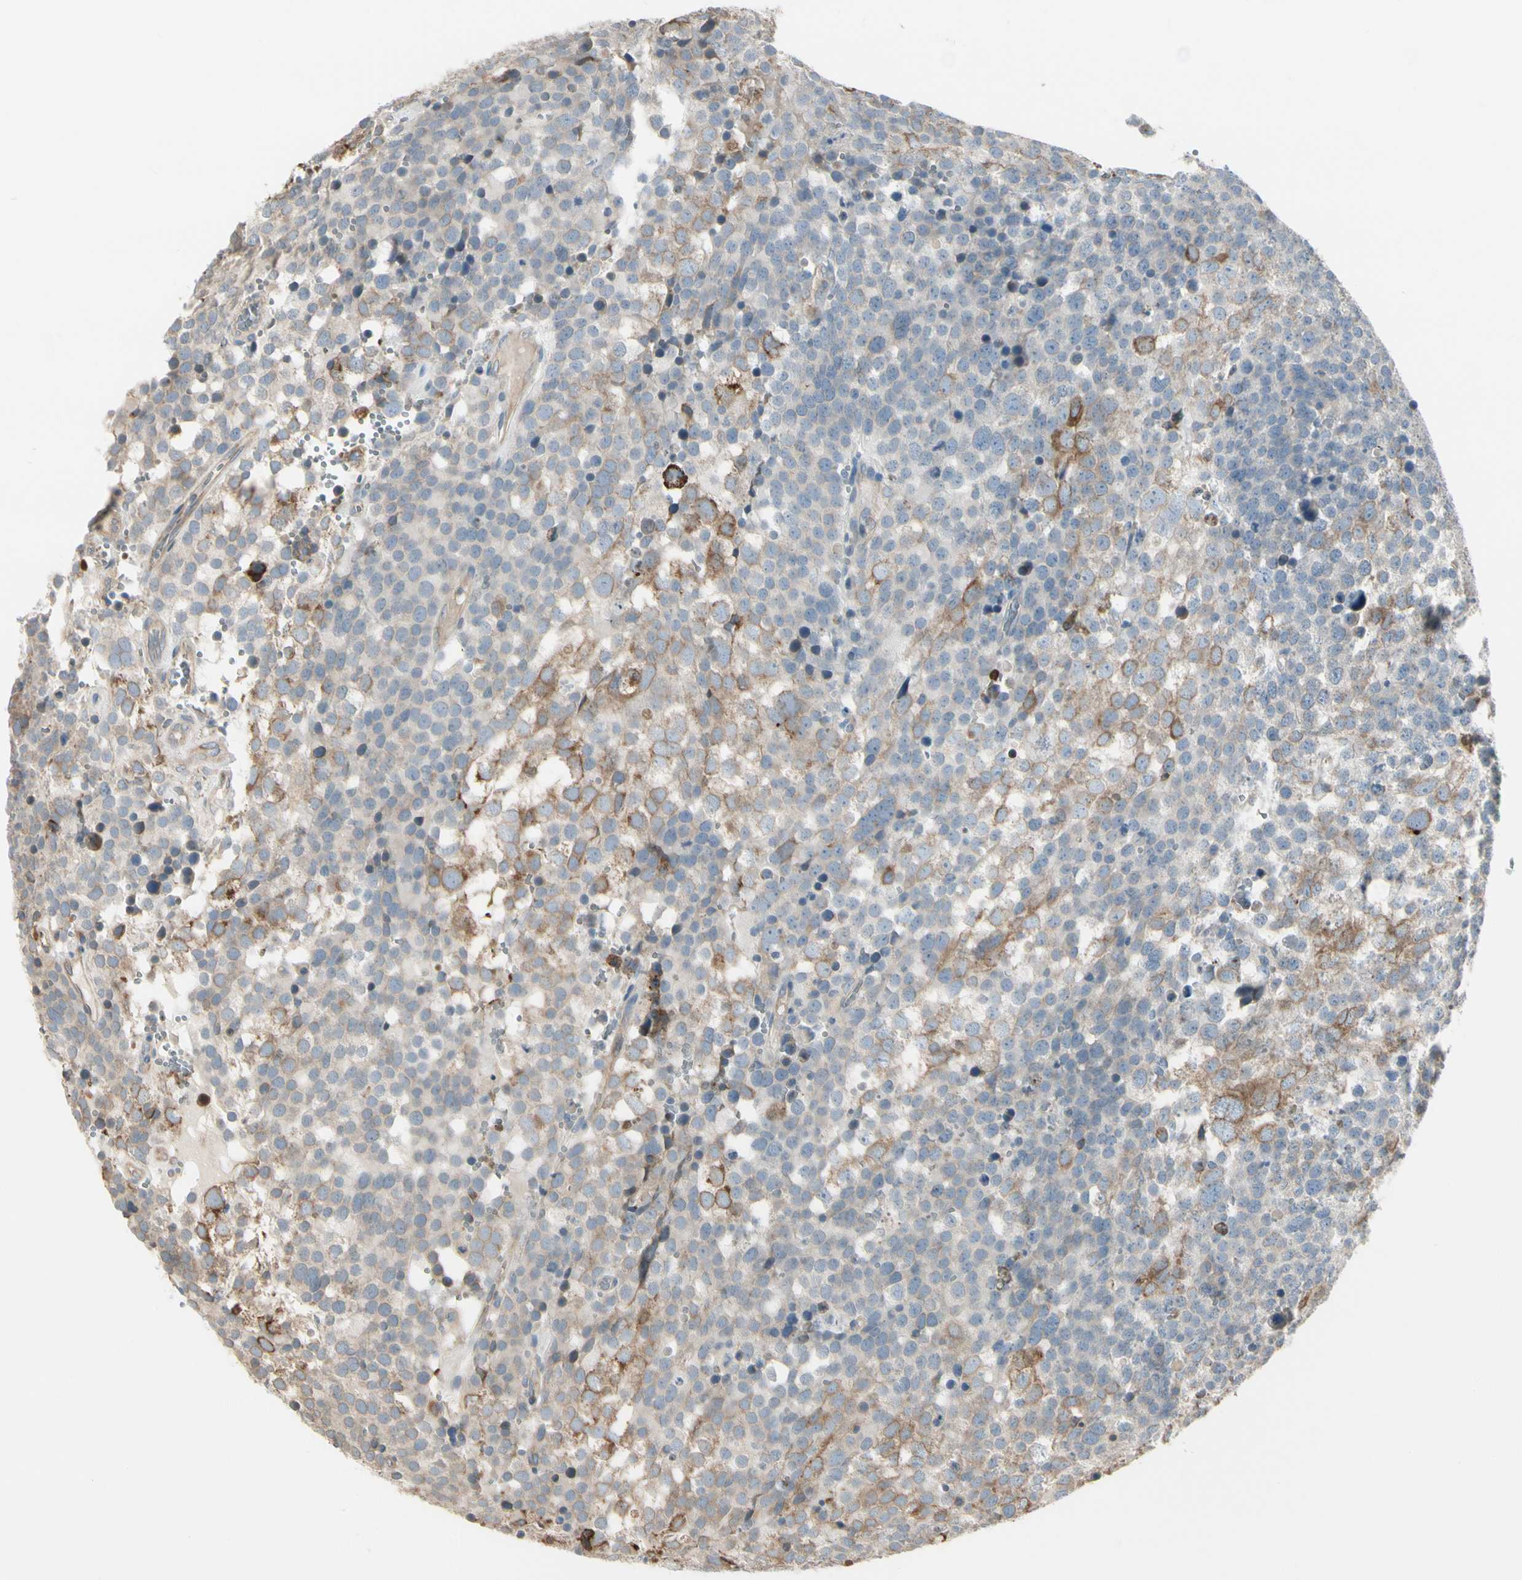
{"staining": {"intensity": "weak", "quantity": ">75%", "location": "cytoplasmic/membranous"}, "tissue": "testis cancer", "cell_type": "Tumor cells", "image_type": "cancer", "snomed": [{"axis": "morphology", "description": "Seminoma, NOS"}, {"axis": "topography", "description": "Testis"}], "caption": "IHC image of neoplastic tissue: testis cancer stained using immunohistochemistry (IHC) demonstrates low levels of weak protein expression localized specifically in the cytoplasmic/membranous of tumor cells, appearing as a cytoplasmic/membranous brown color.", "gene": "NUCB2", "patient": {"sex": "male", "age": 71}}